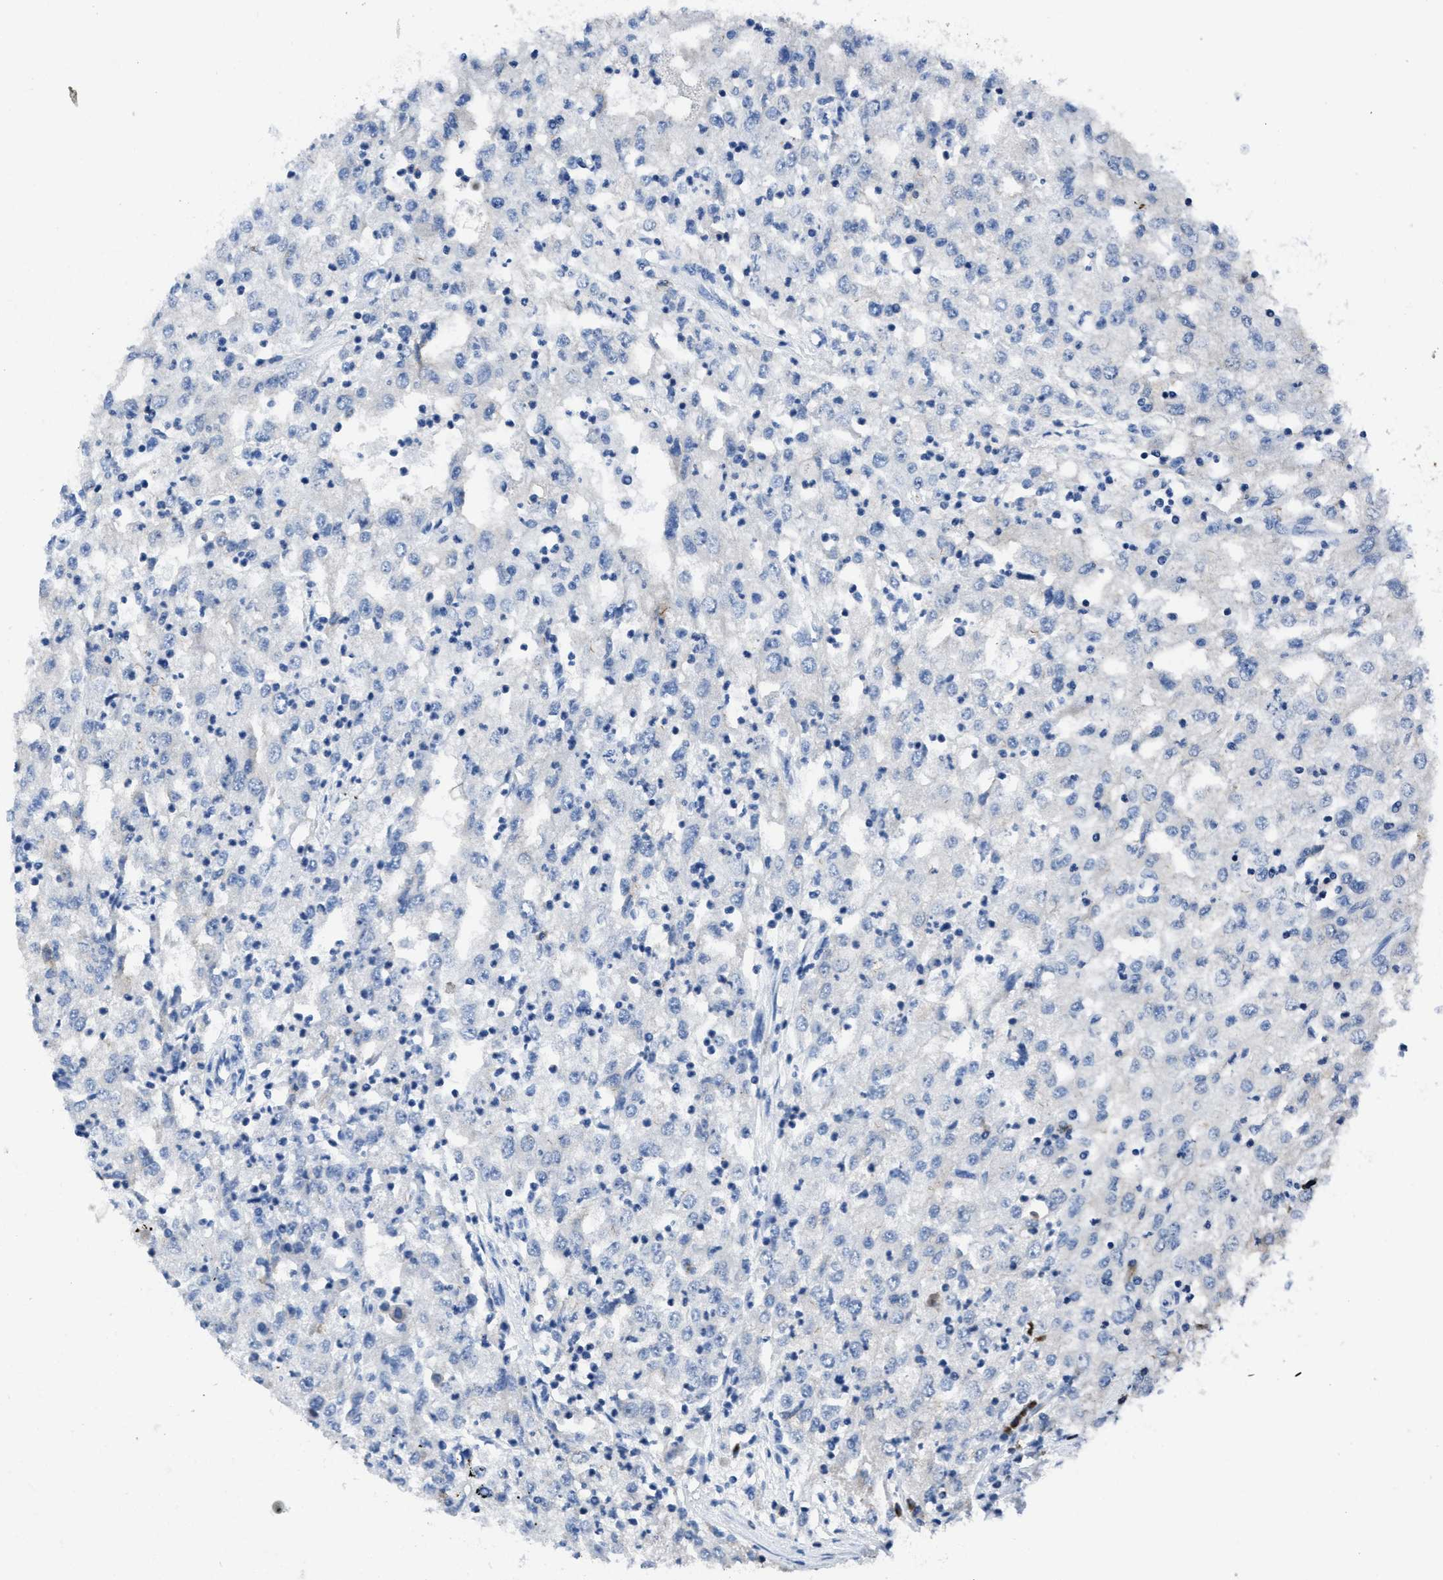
{"staining": {"intensity": "negative", "quantity": "none", "location": "none"}, "tissue": "renal cancer", "cell_type": "Tumor cells", "image_type": "cancer", "snomed": [{"axis": "morphology", "description": "Adenocarcinoma, NOS"}, {"axis": "topography", "description": "Kidney"}], "caption": "This is a micrograph of immunohistochemistry (IHC) staining of renal cancer, which shows no staining in tumor cells.", "gene": "ITGA3", "patient": {"sex": "female", "age": 54}}